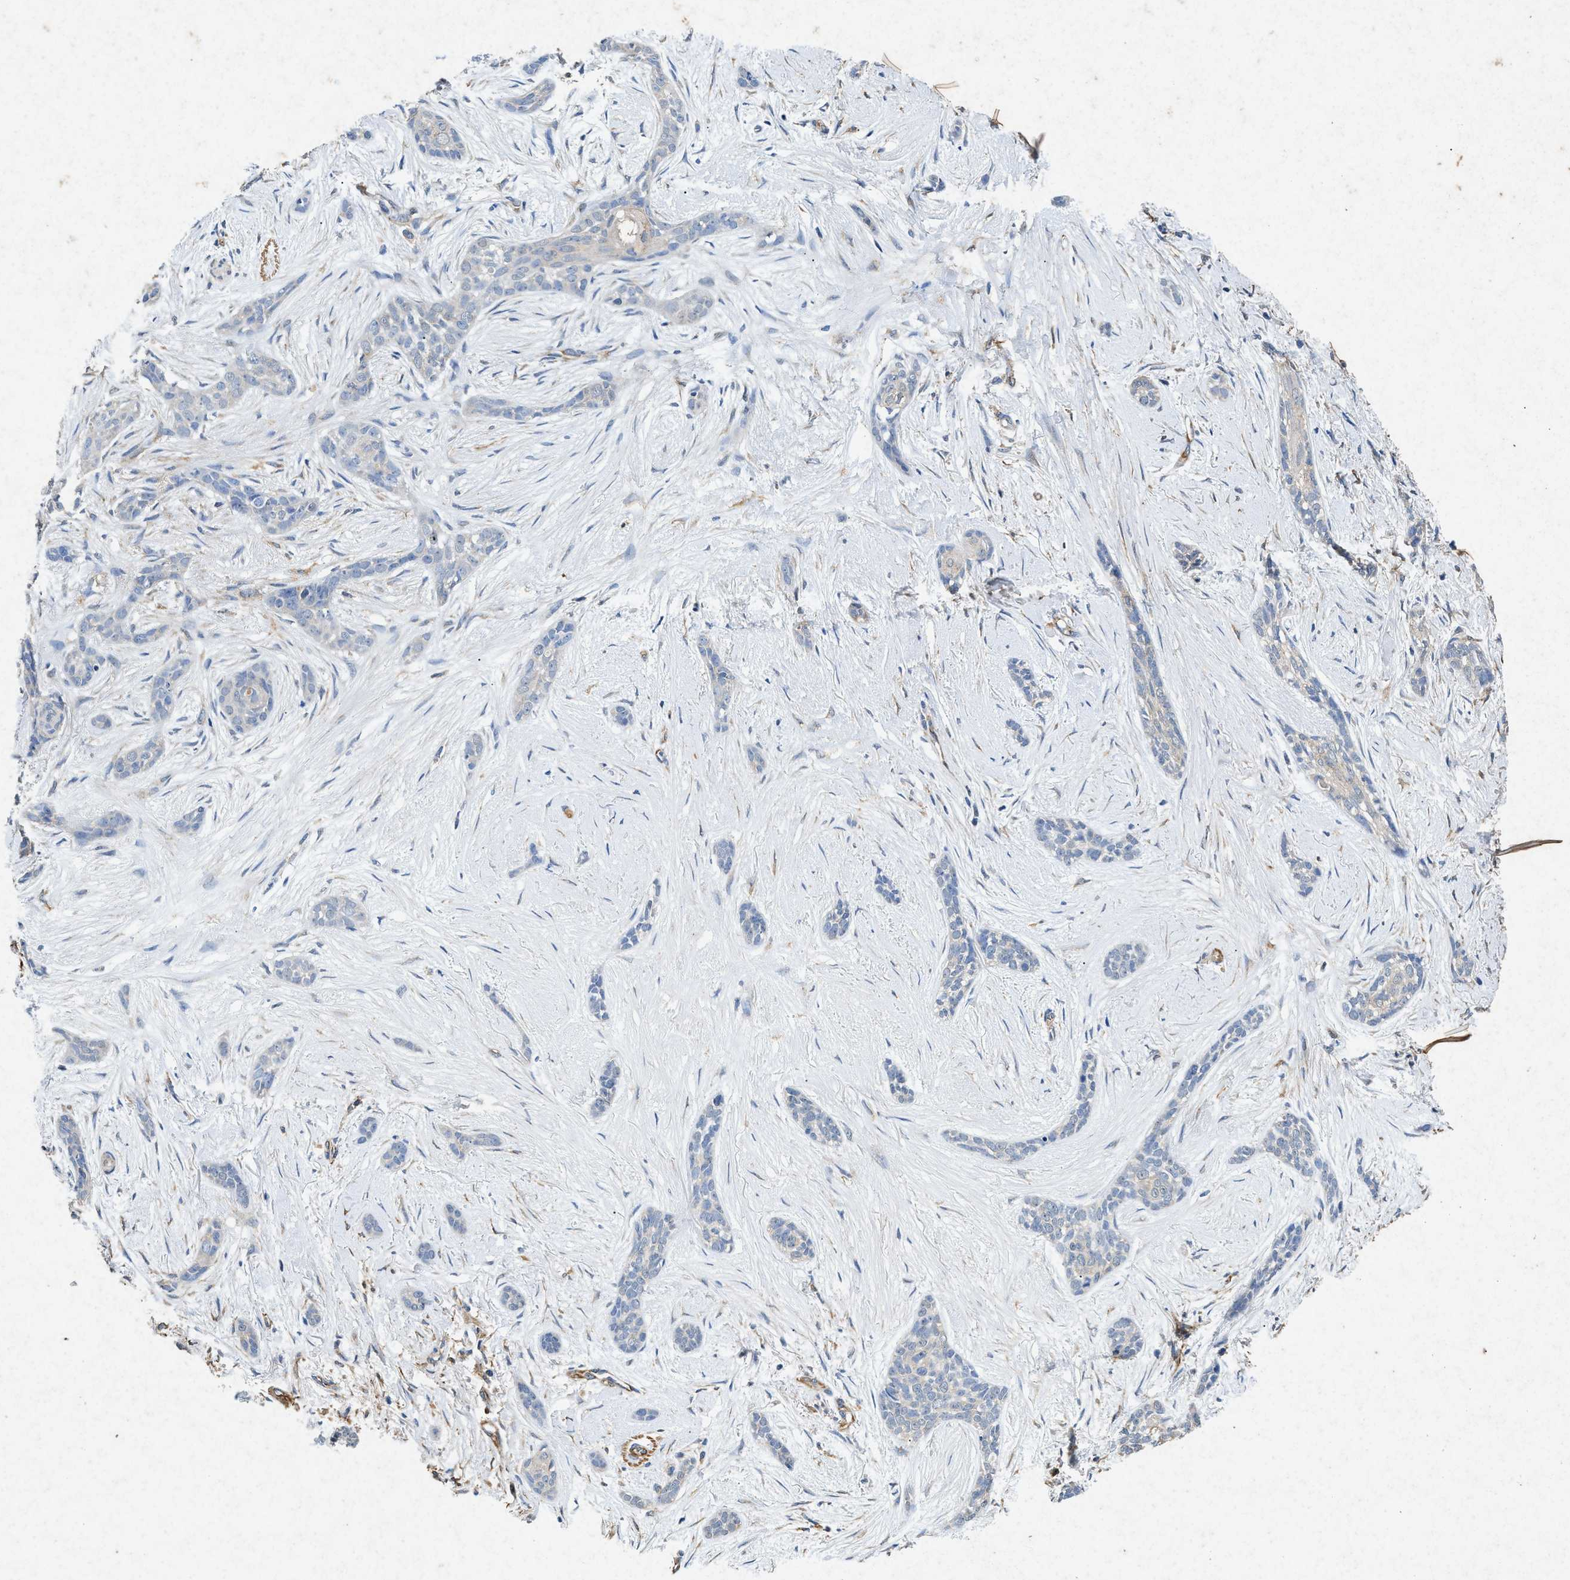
{"staining": {"intensity": "negative", "quantity": "none", "location": "none"}, "tissue": "skin cancer", "cell_type": "Tumor cells", "image_type": "cancer", "snomed": [{"axis": "morphology", "description": "Basal cell carcinoma"}, {"axis": "morphology", "description": "Adnexal tumor, benign"}, {"axis": "topography", "description": "Skin"}], "caption": "Skin basal cell carcinoma stained for a protein using immunohistochemistry (IHC) demonstrates no staining tumor cells.", "gene": "CDK15", "patient": {"sex": "female", "age": 42}}